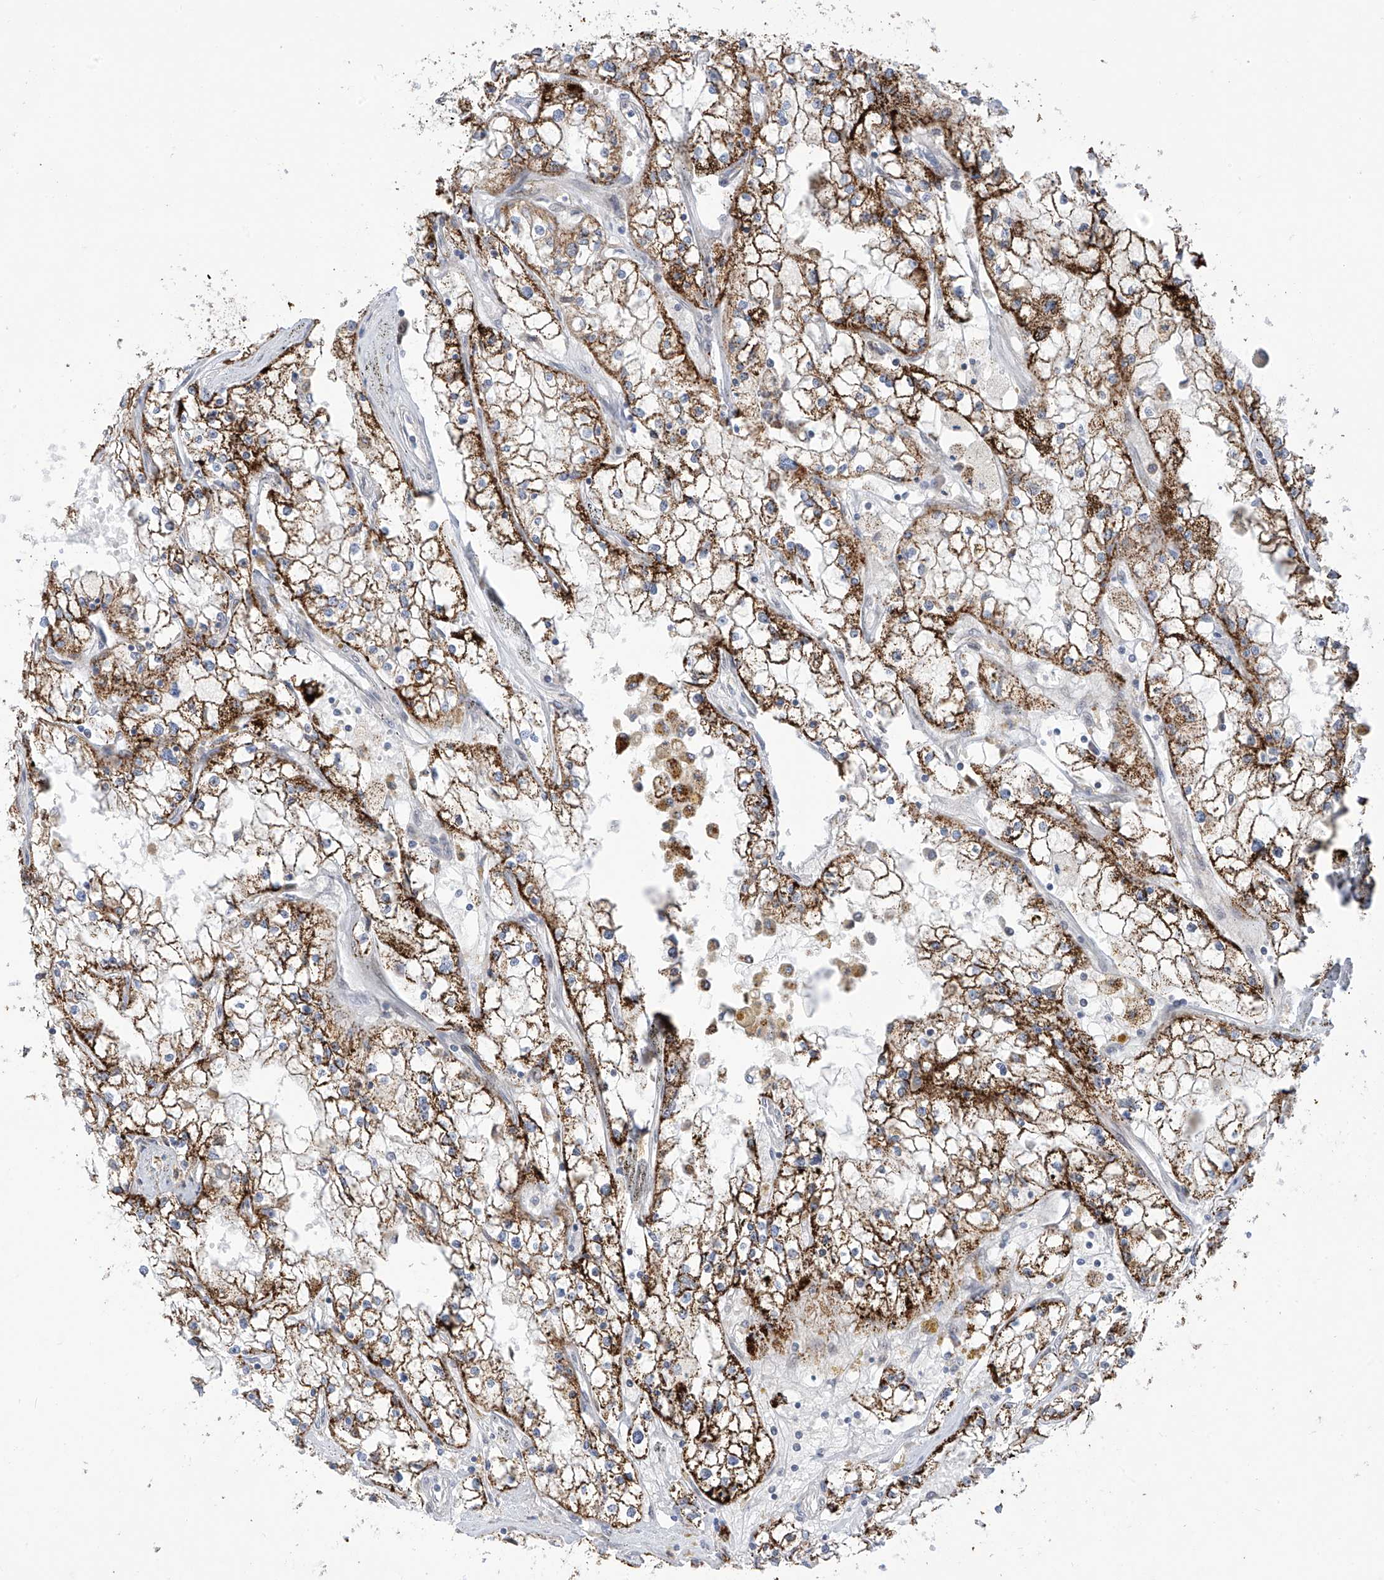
{"staining": {"intensity": "strong", "quantity": ">75%", "location": "cytoplasmic/membranous"}, "tissue": "renal cancer", "cell_type": "Tumor cells", "image_type": "cancer", "snomed": [{"axis": "morphology", "description": "Adenocarcinoma, NOS"}, {"axis": "topography", "description": "Kidney"}], "caption": "Adenocarcinoma (renal) stained with a brown dye shows strong cytoplasmic/membranous positive staining in approximately >75% of tumor cells.", "gene": "PM20D2", "patient": {"sex": "male", "age": 56}}